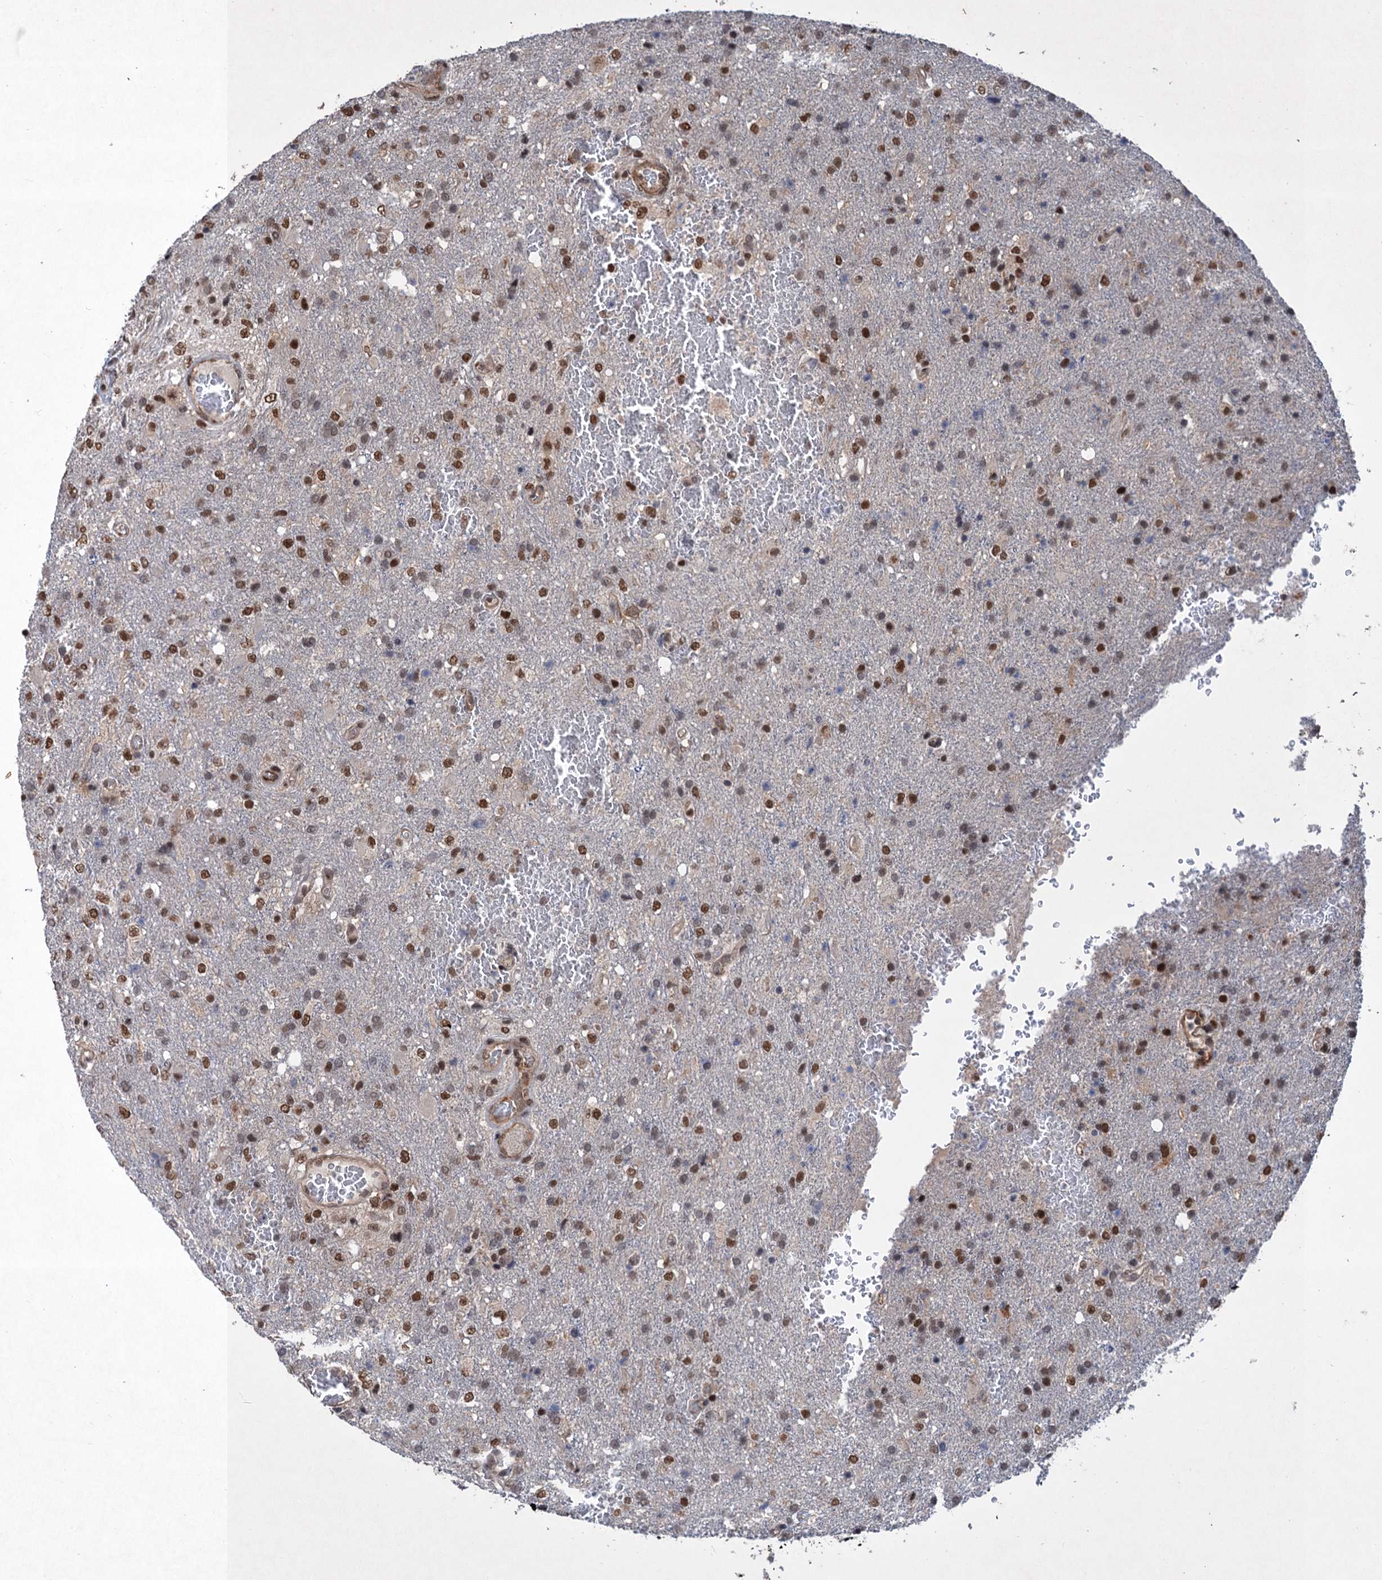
{"staining": {"intensity": "strong", "quantity": "25%-75%", "location": "nuclear"}, "tissue": "glioma", "cell_type": "Tumor cells", "image_type": "cancer", "snomed": [{"axis": "morphology", "description": "Glioma, malignant, High grade"}, {"axis": "topography", "description": "Brain"}], "caption": "A brown stain highlights strong nuclear positivity of a protein in human glioma tumor cells.", "gene": "TTC31", "patient": {"sex": "female", "age": 74}}